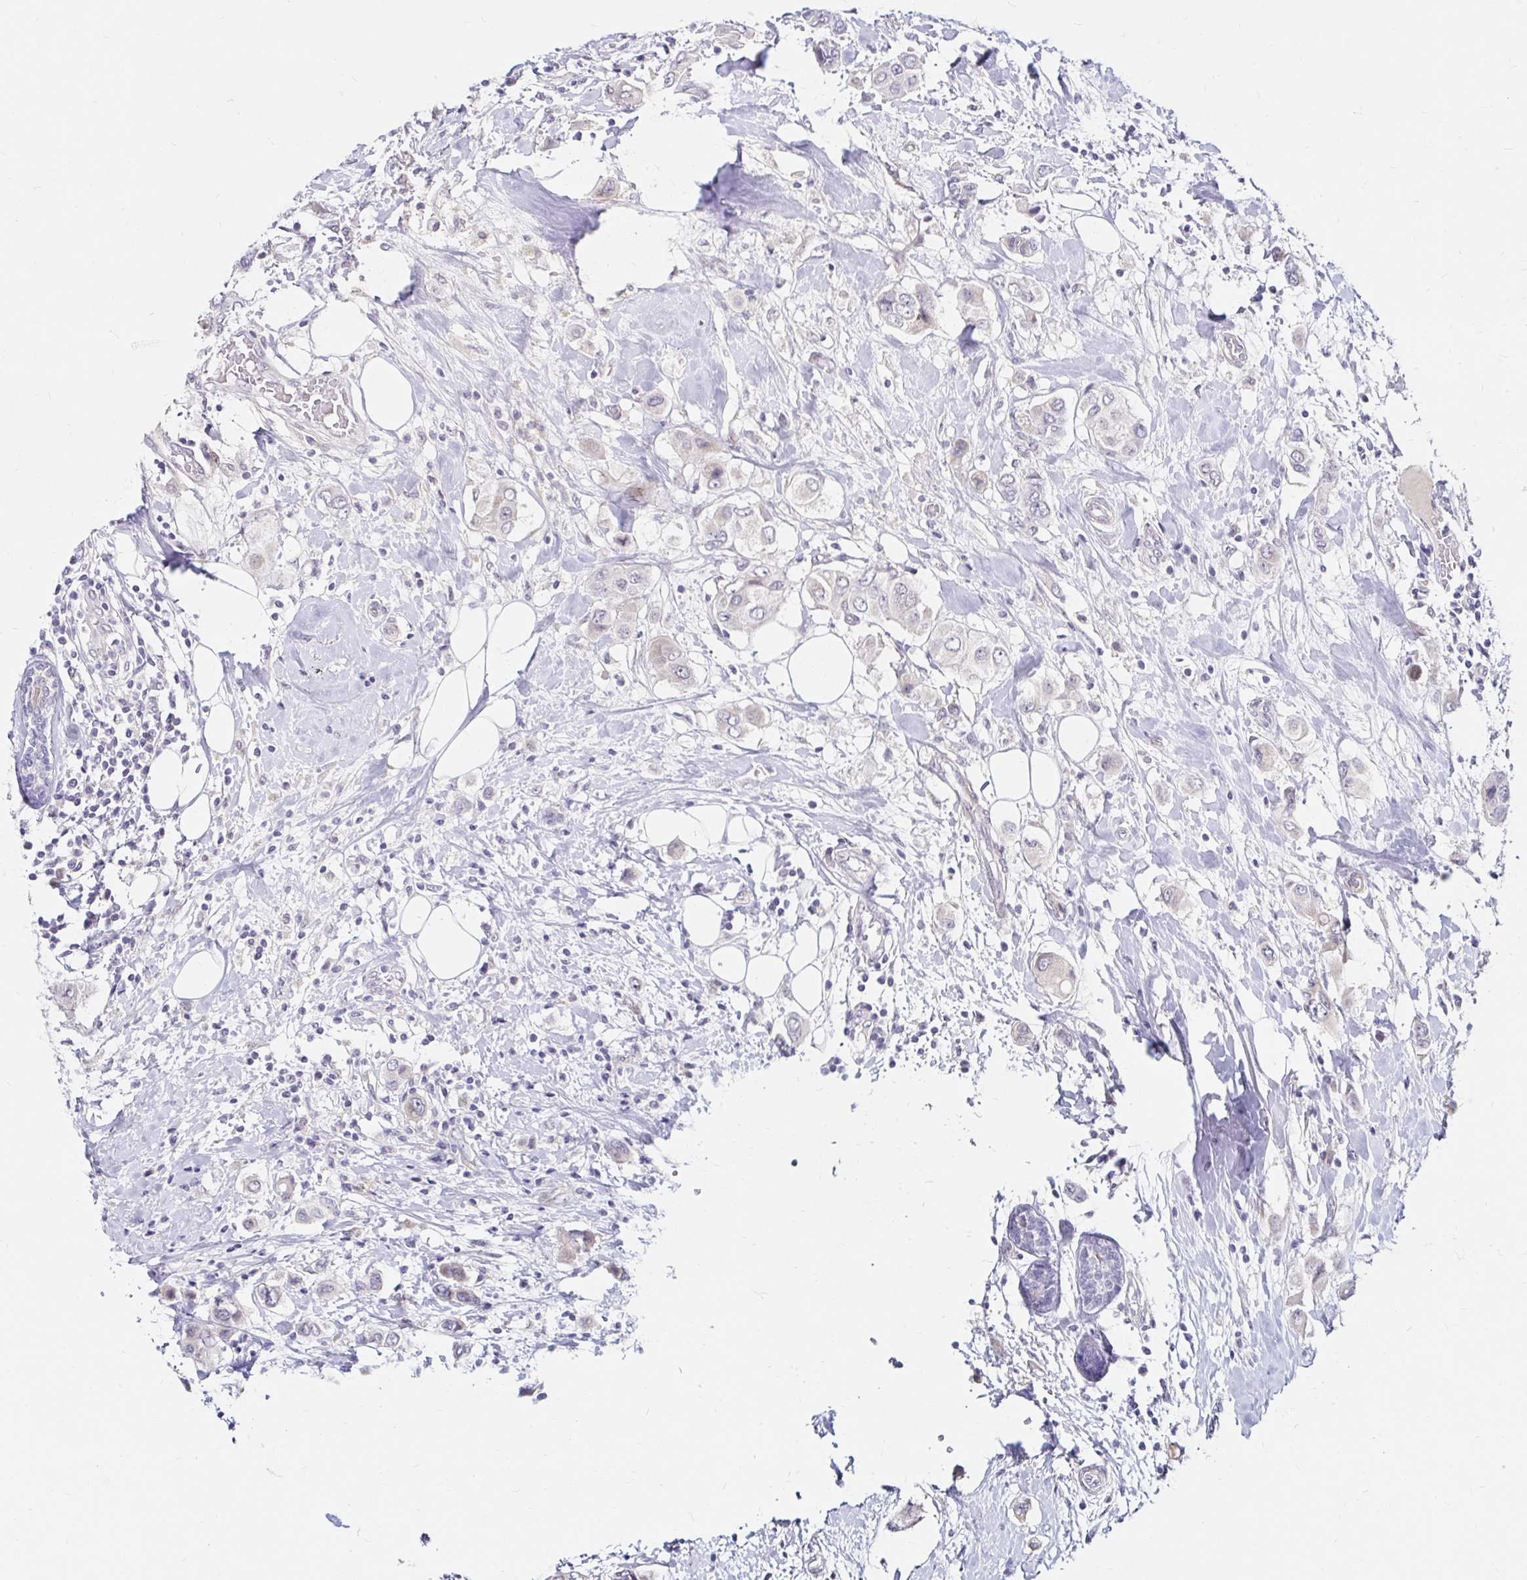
{"staining": {"intensity": "negative", "quantity": "none", "location": "none"}, "tissue": "breast cancer", "cell_type": "Tumor cells", "image_type": "cancer", "snomed": [{"axis": "morphology", "description": "Lobular carcinoma"}, {"axis": "topography", "description": "Breast"}], "caption": "Immunohistochemistry photomicrograph of neoplastic tissue: breast lobular carcinoma stained with DAB (3,3'-diaminobenzidine) shows no significant protein positivity in tumor cells. The staining was performed using DAB to visualize the protein expression in brown, while the nuclei were stained in blue with hematoxylin (Magnification: 20x).", "gene": "GUCY1A1", "patient": {"sex": "female", "age": 51}}